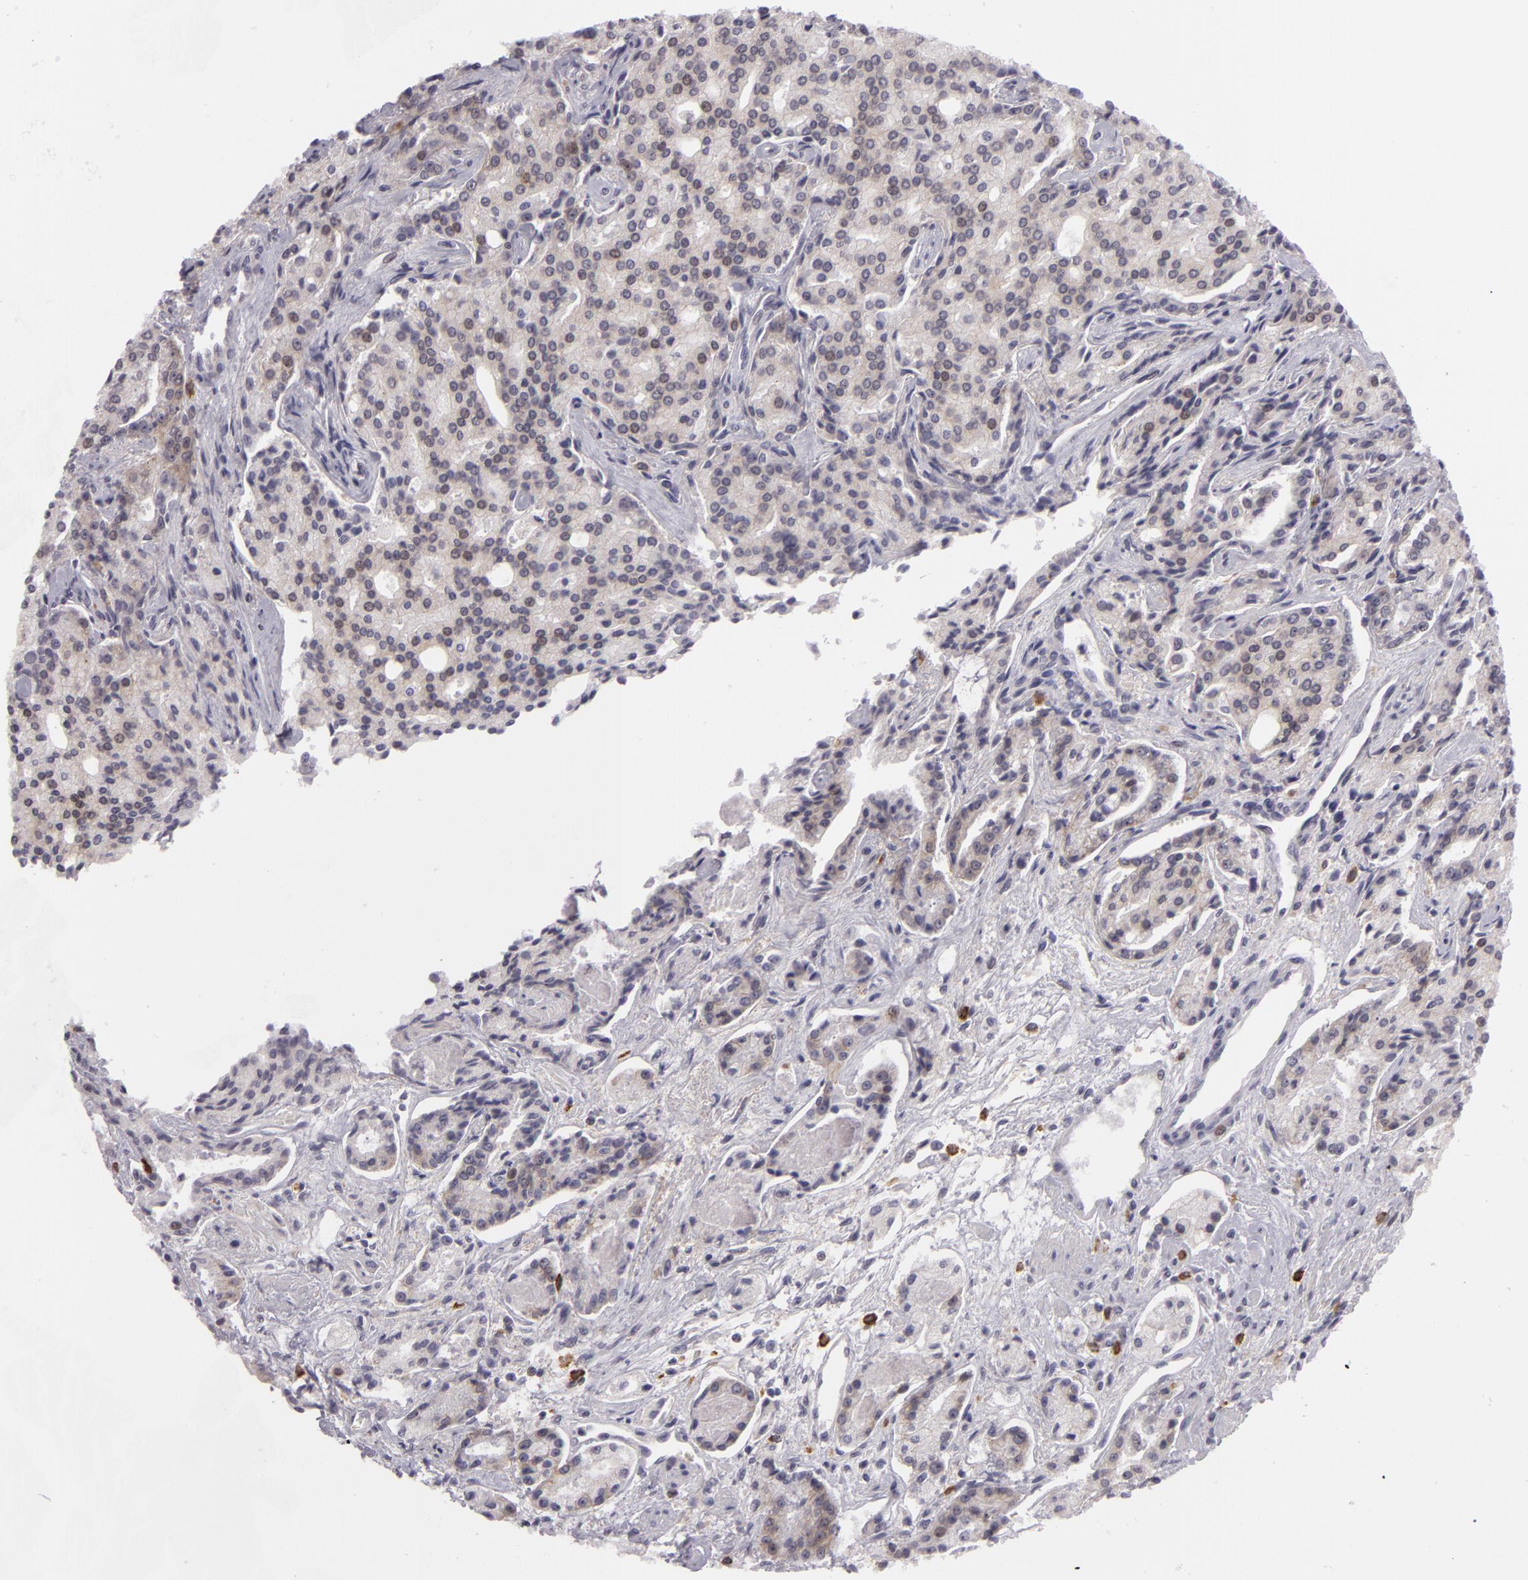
{"staining": {"intensity": "negative", "quantity": "none", "location": "none"}, "tissue": "prostate cancer", "cell_type": "Tumor cells", "image_type": "cancer", "snomed": [{"axis": "morphology", "description": "Adenocarcinoma, Medium grade"}, {"axis": "topography", "description": "Prostate"}], "caption": "IHC histopathology image of neoplastic tissue: medium-grade adenocarcinoma (prostate) stained with DAB shows no significant protein expression in tumor cells.", "gene": "CTNNB1", "patient": {"sex": "male", "age": 72}}